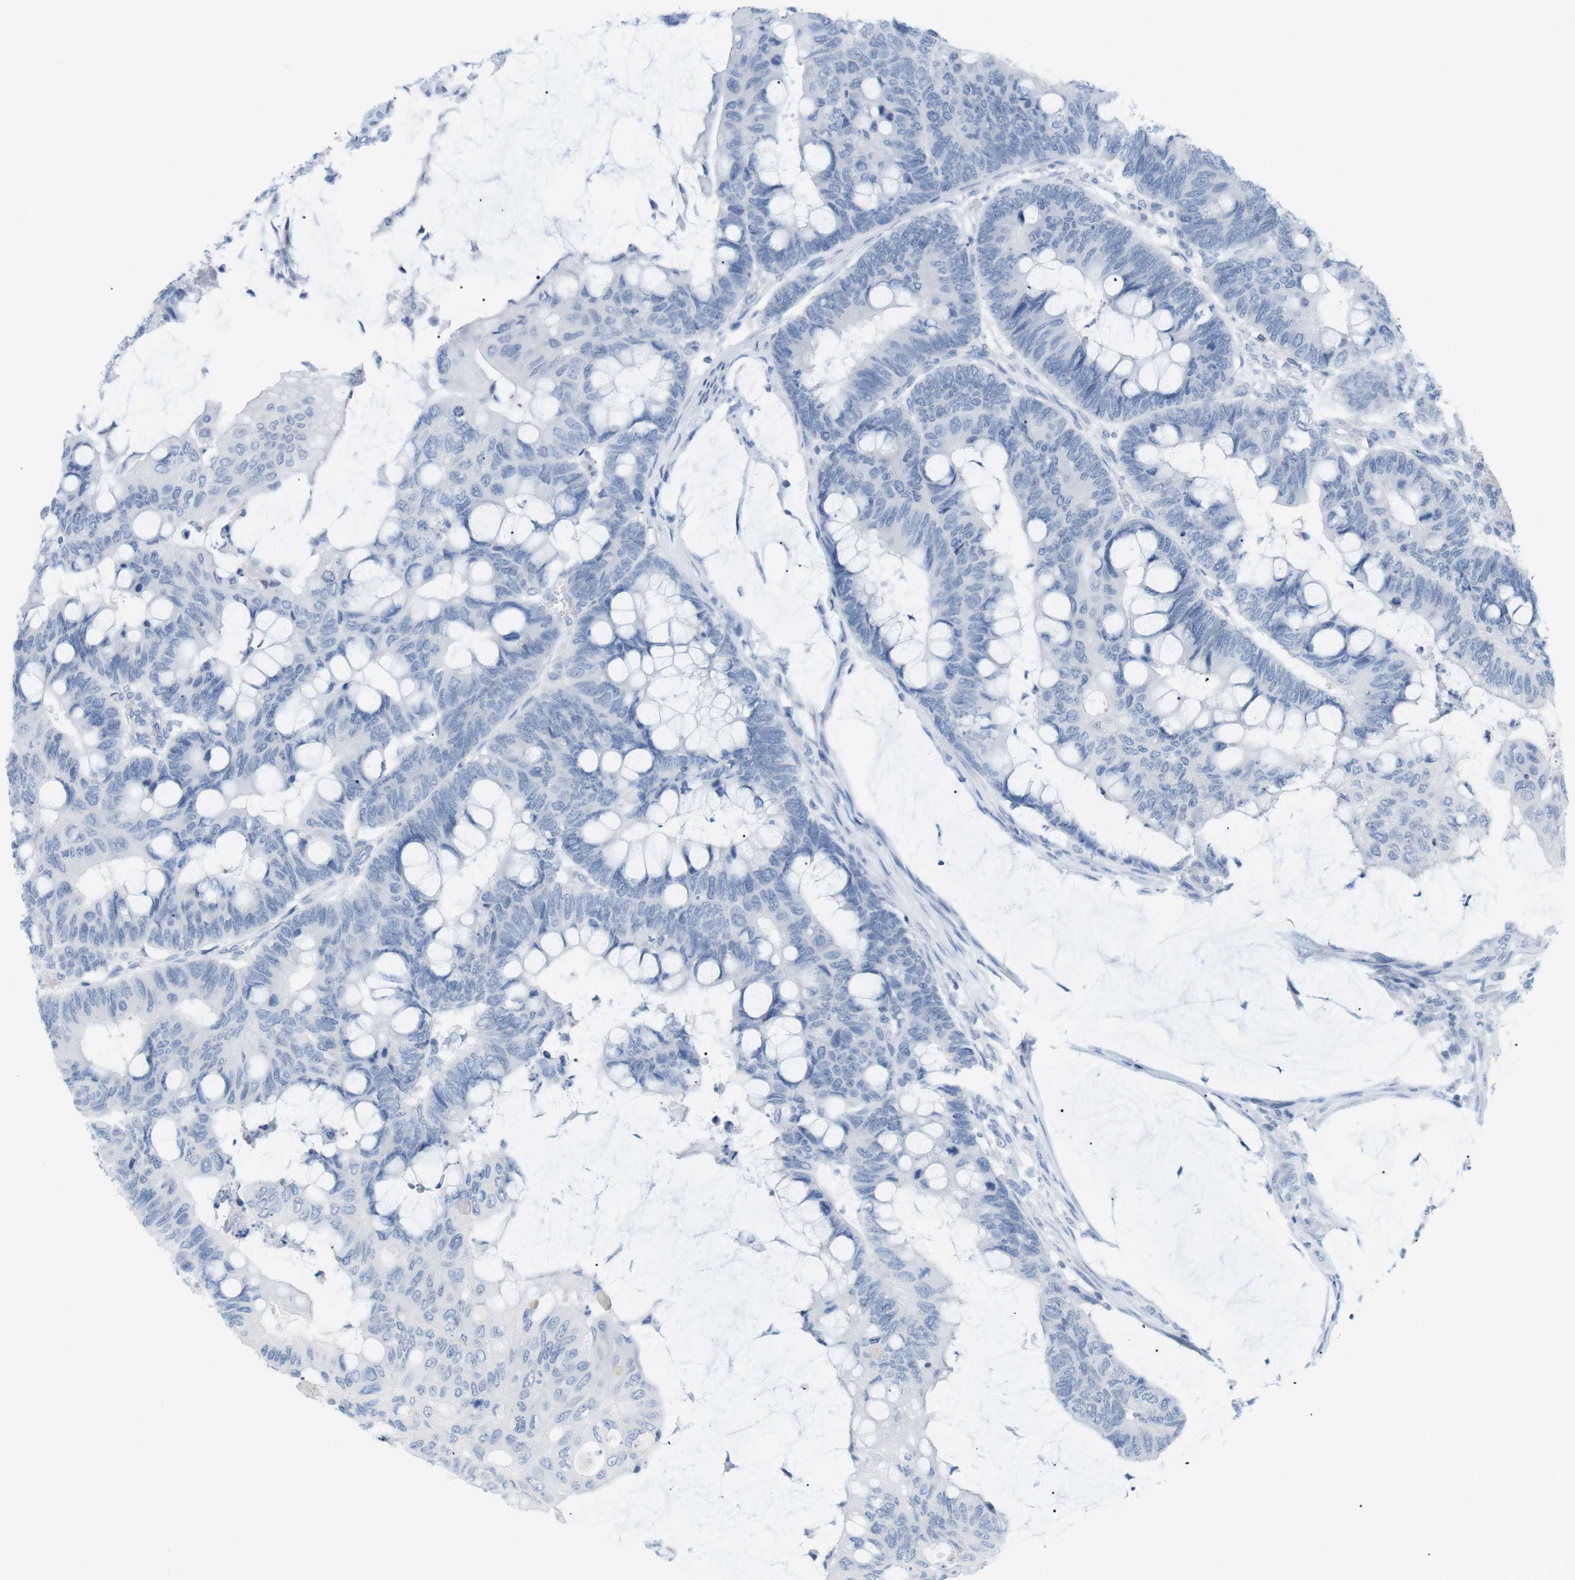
{"staining": {"intensity": "negative", "quantity": "none", "location": "none"}, "tissue": "colorectal cancer", "cell_type": "Tumor cells", "image_type": "cancer", "snomed": [{"axis": "morphology", "description": "Normal tissue, NOS"}, {"axis": "morphology", "description": "Adenocarcinoma, NOS"}, {"axis": "topography", "description": "Rectum"}], "caption": "Immunohistochemical staining of colorectal cancer reveals no significant positivity in tumor cells. (DAB (3,3'-diaminobenzidine) immunohistochemistry (IHC) with hematoxylin counter stain).", "gene": "HBG2", "patient": {"sex": "male", "age": 92}}